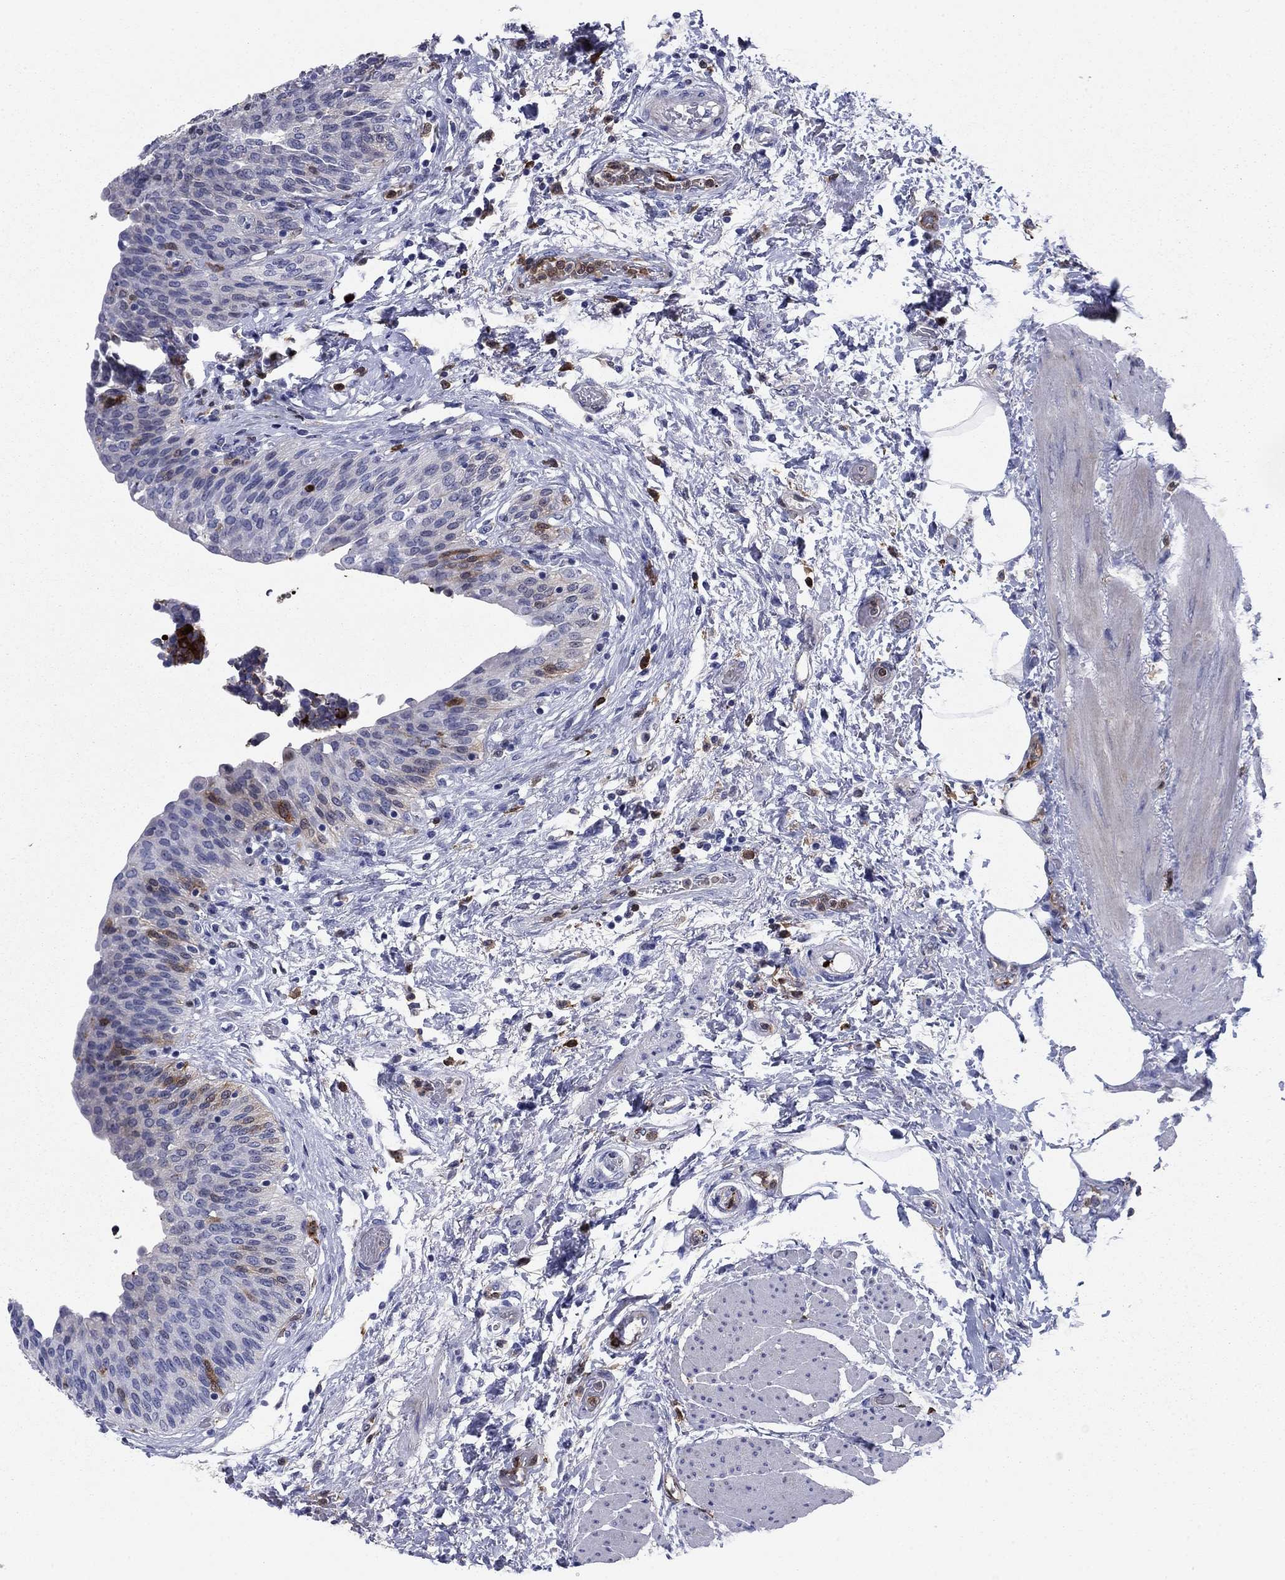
{"staining": {"intensity": "moderate", "quantity": "<25%", "location": "cytoplasmic/membranous"}, "tissue": "urinary bladder", "cell_type": "Urothelial cells", "image_type": "normal", "snomed": [{"axis": "morphology", "description": "Normal tissue, NOS"}, {"axis": "morphology", "description": "Metaplasia, NOS"}, {"axis": "topography", "description": "Urinary bladder"}], "caption": "Unremarkable urinary bladder was stained to show a protein in brown. There is low levels of moderate cytoplasmic/membranous staining in approximately <25% of urothelial cells.", "gene": "STMN1", "patient": {"sex": "male", "age": 68}}